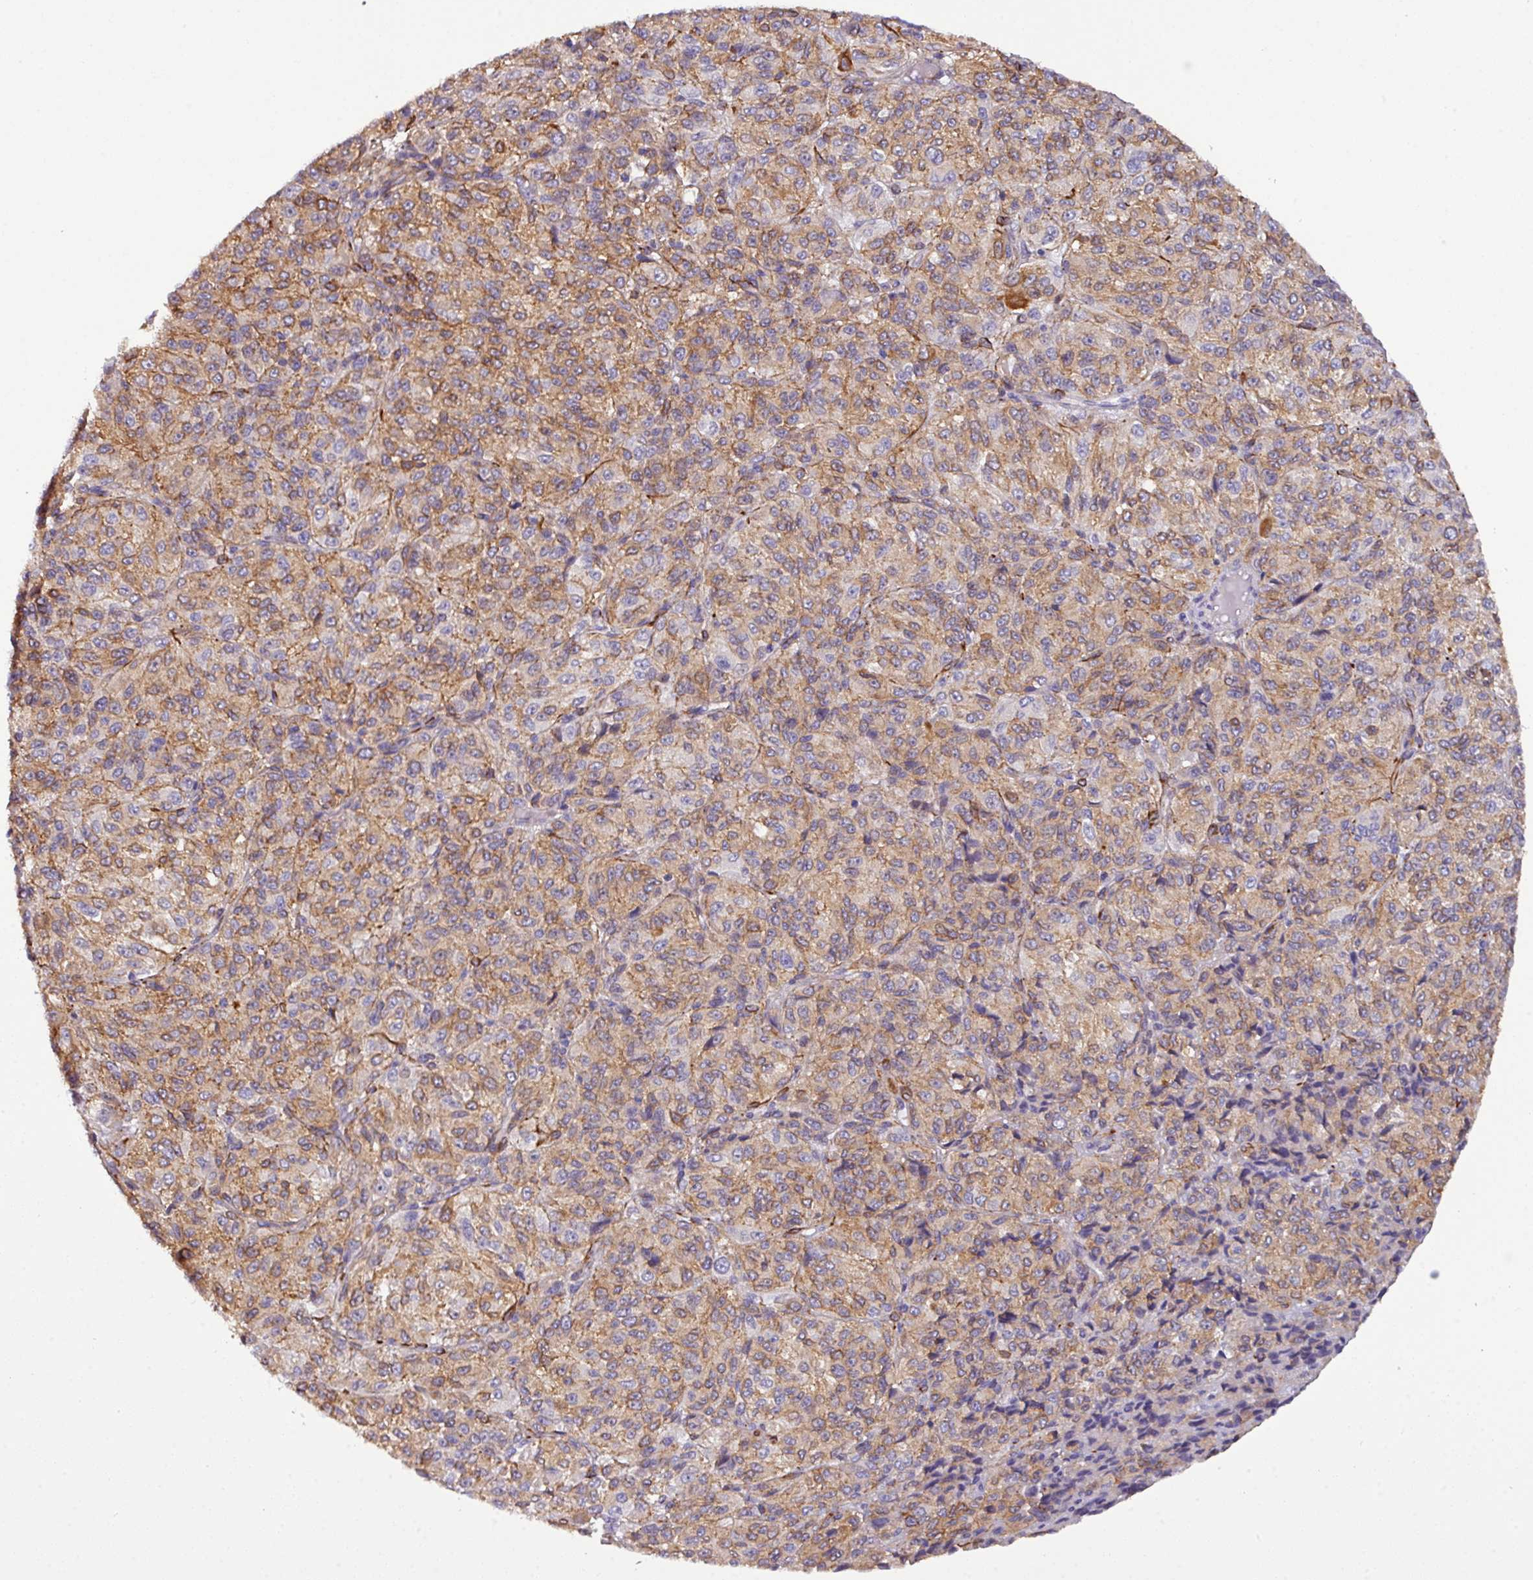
{"staining": {"intensity": "weak", "quantity": "25%-75%", "location": "cytoplasmic/membranous"}, "tissue": "melanoma", "cell_type": "Tumor cells", "image_type": "cancer", "snomed": [{"axis": "morphology", "description": "Malignant melanoma, Metastatic site"}, {"axis": "topography", "description": "Brain"}], "caption": "Tumor cells reveal low levels of weak cytoplasmic/membranous staining in approximately 25%-75% of cells in malignant melanoma (metastatic site). The staining was performed using DAB, with brown indicating positive protein expression. Nuclei are stained blue with hematoxylin.", "gene": "PARD6A", "patient": {"sex": "female", "age": 56}}